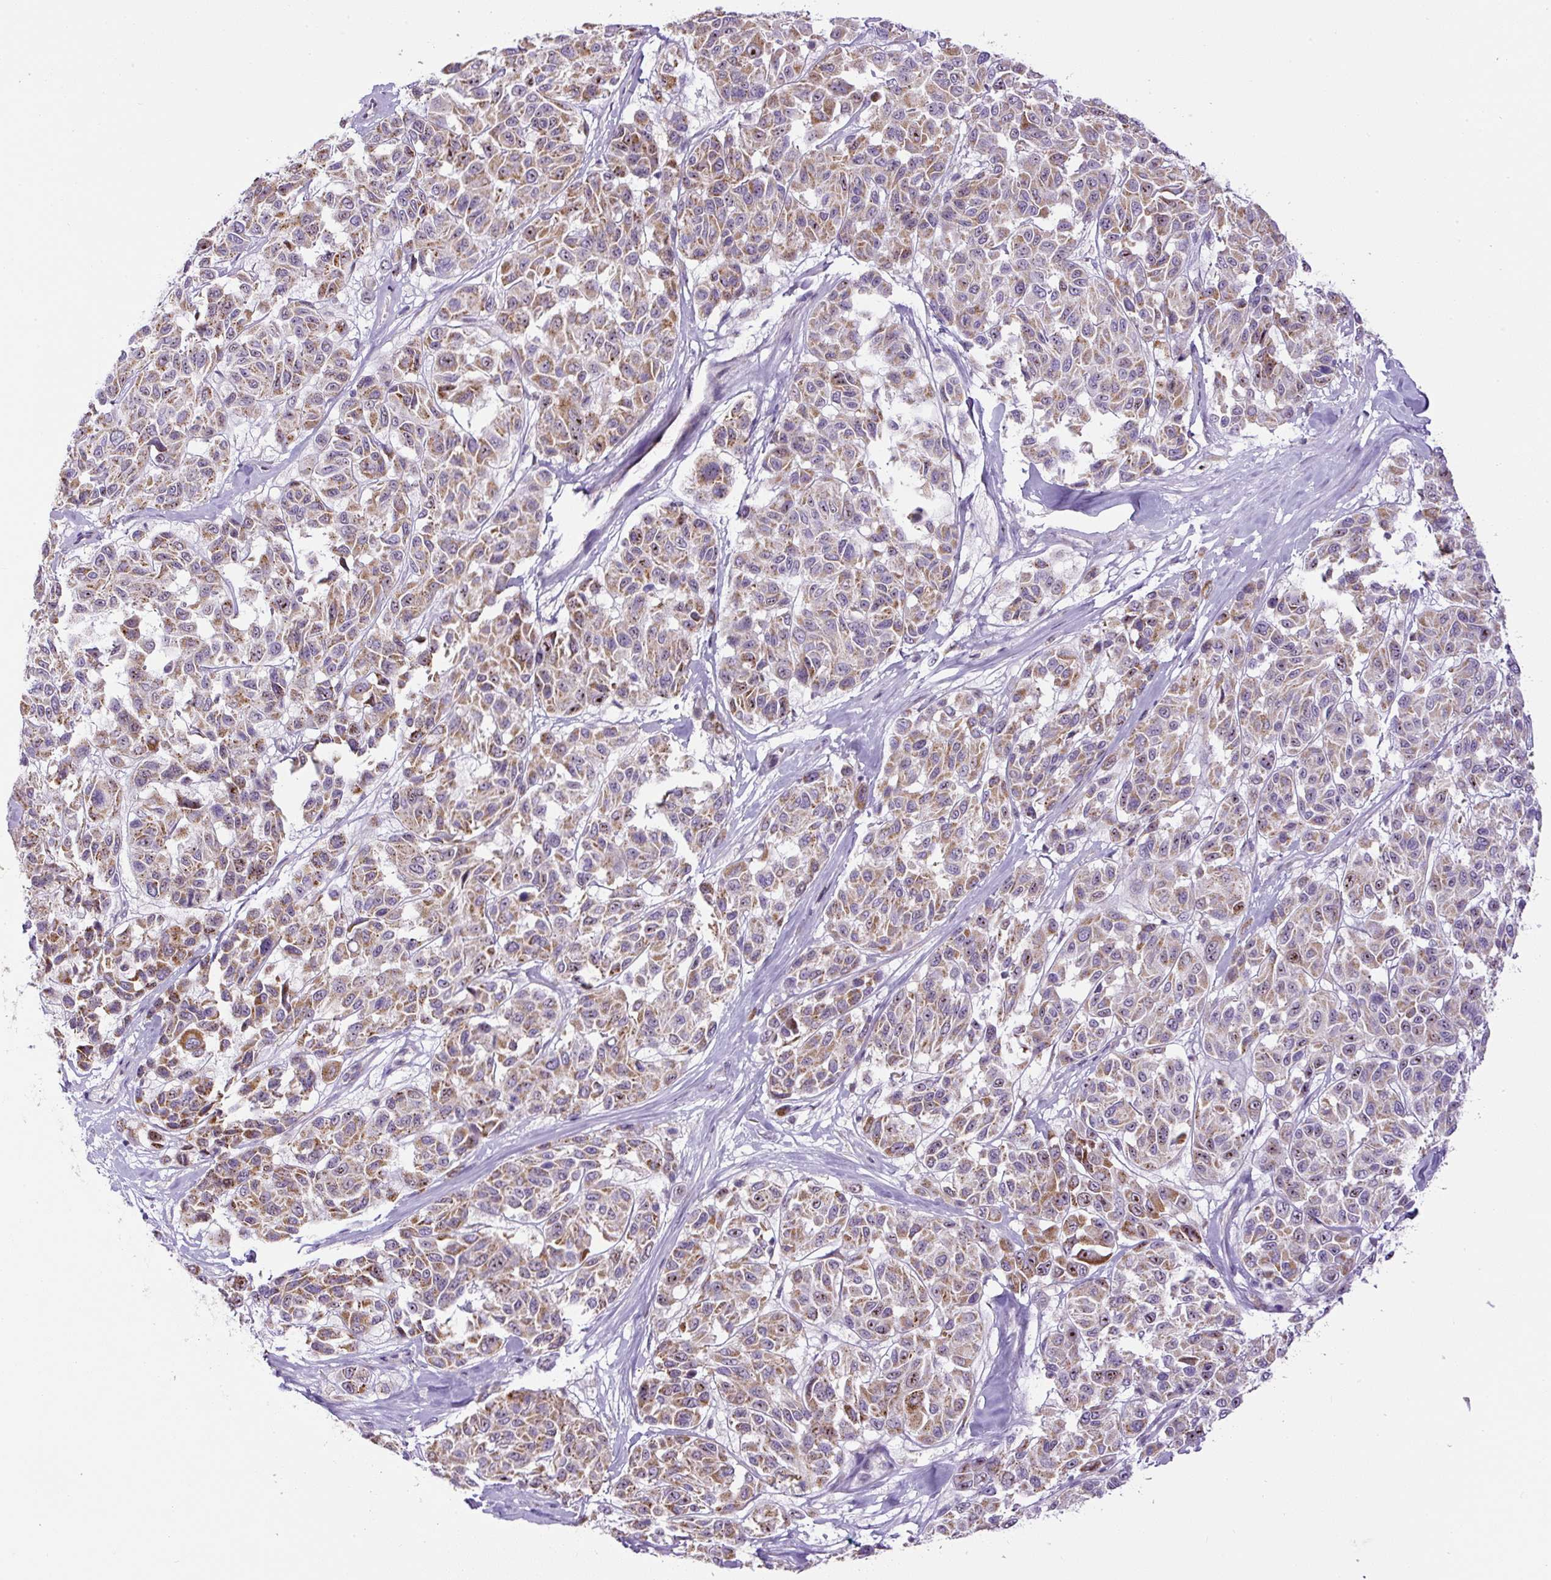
{"staining": {"intensity": "moderate", "quantity": ">75%", "location": "cytoplasmic/membranous"}, "tissue": "melanoma", "cell_type": "Tumor cells", "image_type": "cancer", "snomed": [{"axis": "morphology", "description": "Malignant melanoma, NOS"}, {"axis": "topography", "description": "Skin"}], "caption": "Tumor cells reveal medium levels of moderate cytoplasmic/membranous staining in approximately >75% of cells in human malignant melanoma.", "gene": "ZNF596", "patient": {"sex": "female", "age": 66}}